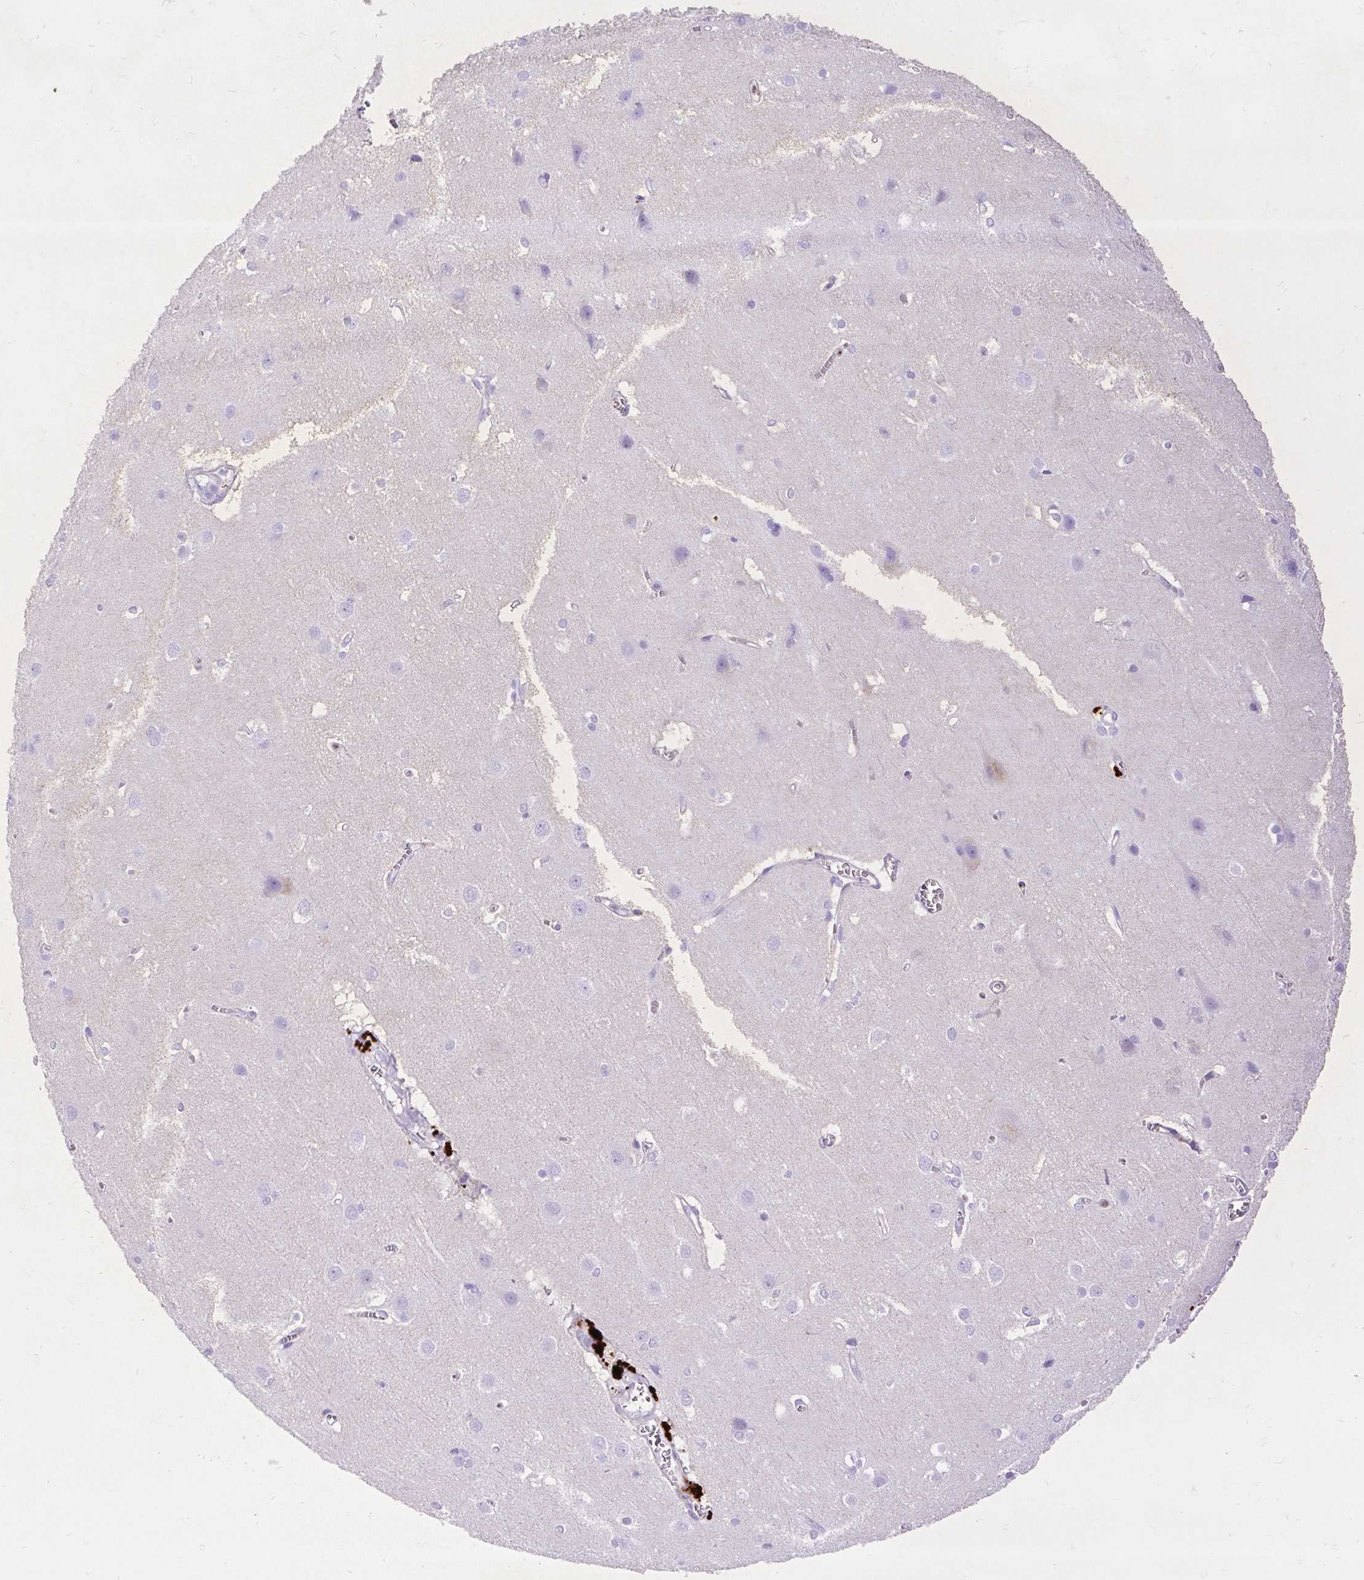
{"staining": {"intensity": "negative", "quantity": "none", "location": "none"}, "tissue": "cerebral cortex", "cell_type": "Endothelial cells", "image_type": "normal", "snomed": [{"axis": "morphology", "description": "Normal tissue, NOS"}, {"axis": "topography", "description": "Cerebral cortex"}], "caption": "High magnification brightfield microscopy of unremarkable cerebral cortex stained with DAB (brown) and counterstained with hematoxylin (blue): endothelial cells show no significant staining.", "gene": "SPC24", "patient": {"sex": "male", "age": 37}}